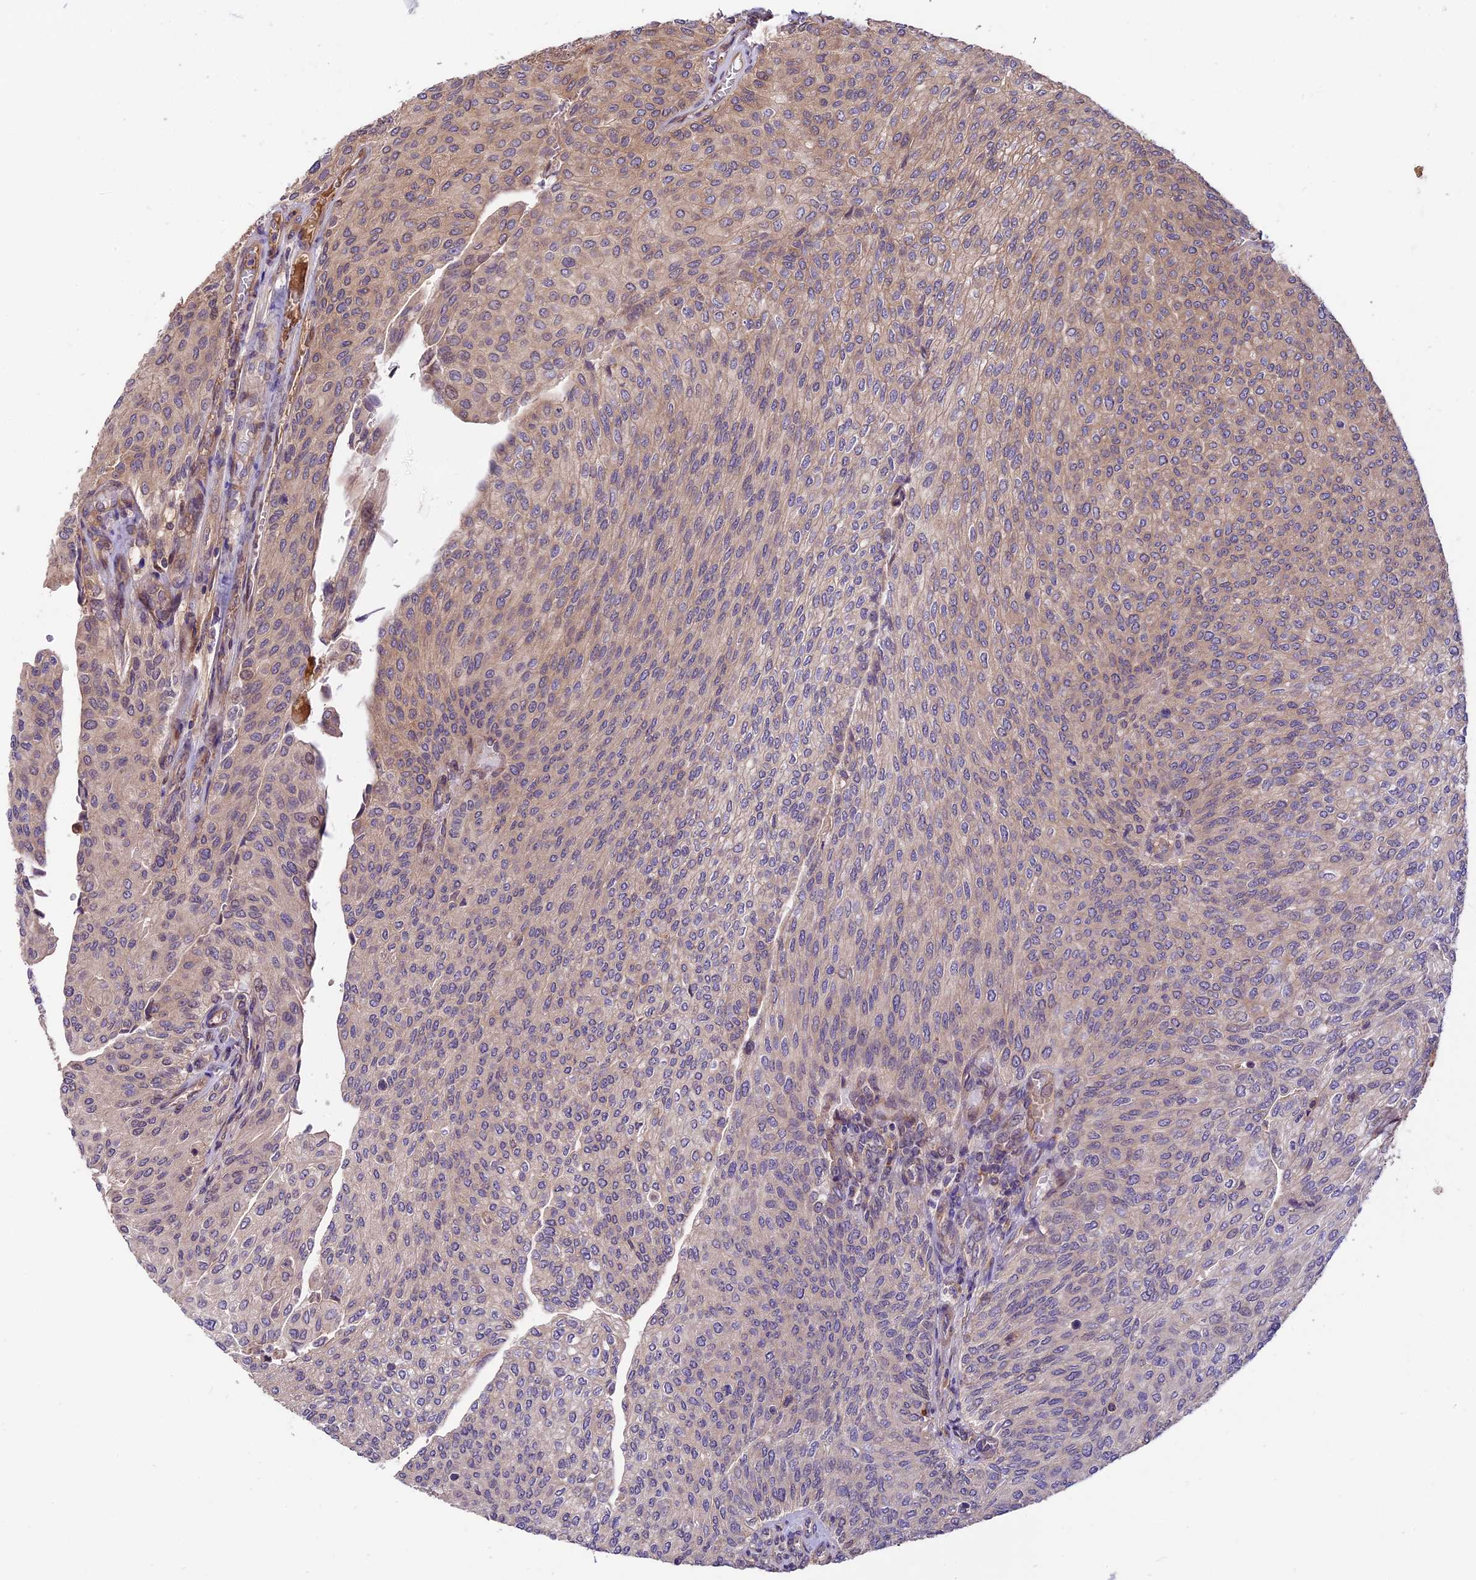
{"staining": {"intensity": "moderate", "quantity": "<25%", "location": "cytoplasmic/membranous"}, "tissue": "urothelial cancer", "cell_type": "Tumor cells", "image_type": "cancer", "snomed": [{"axis": "morphology", "description": "Urothelial carcinoma, High grade"}, {"axis": "topography", "description": "Urinary bladder"}], "caption": "A micrograph showing moderate cytoplasmic/membranous expression in about <25% of tumor cells in urothelial carcinoma (high-grade), as visualized by brown immunohistochemical staining.", "gene": "SETD6", "patient": {"sex": "female", "age": 79}}